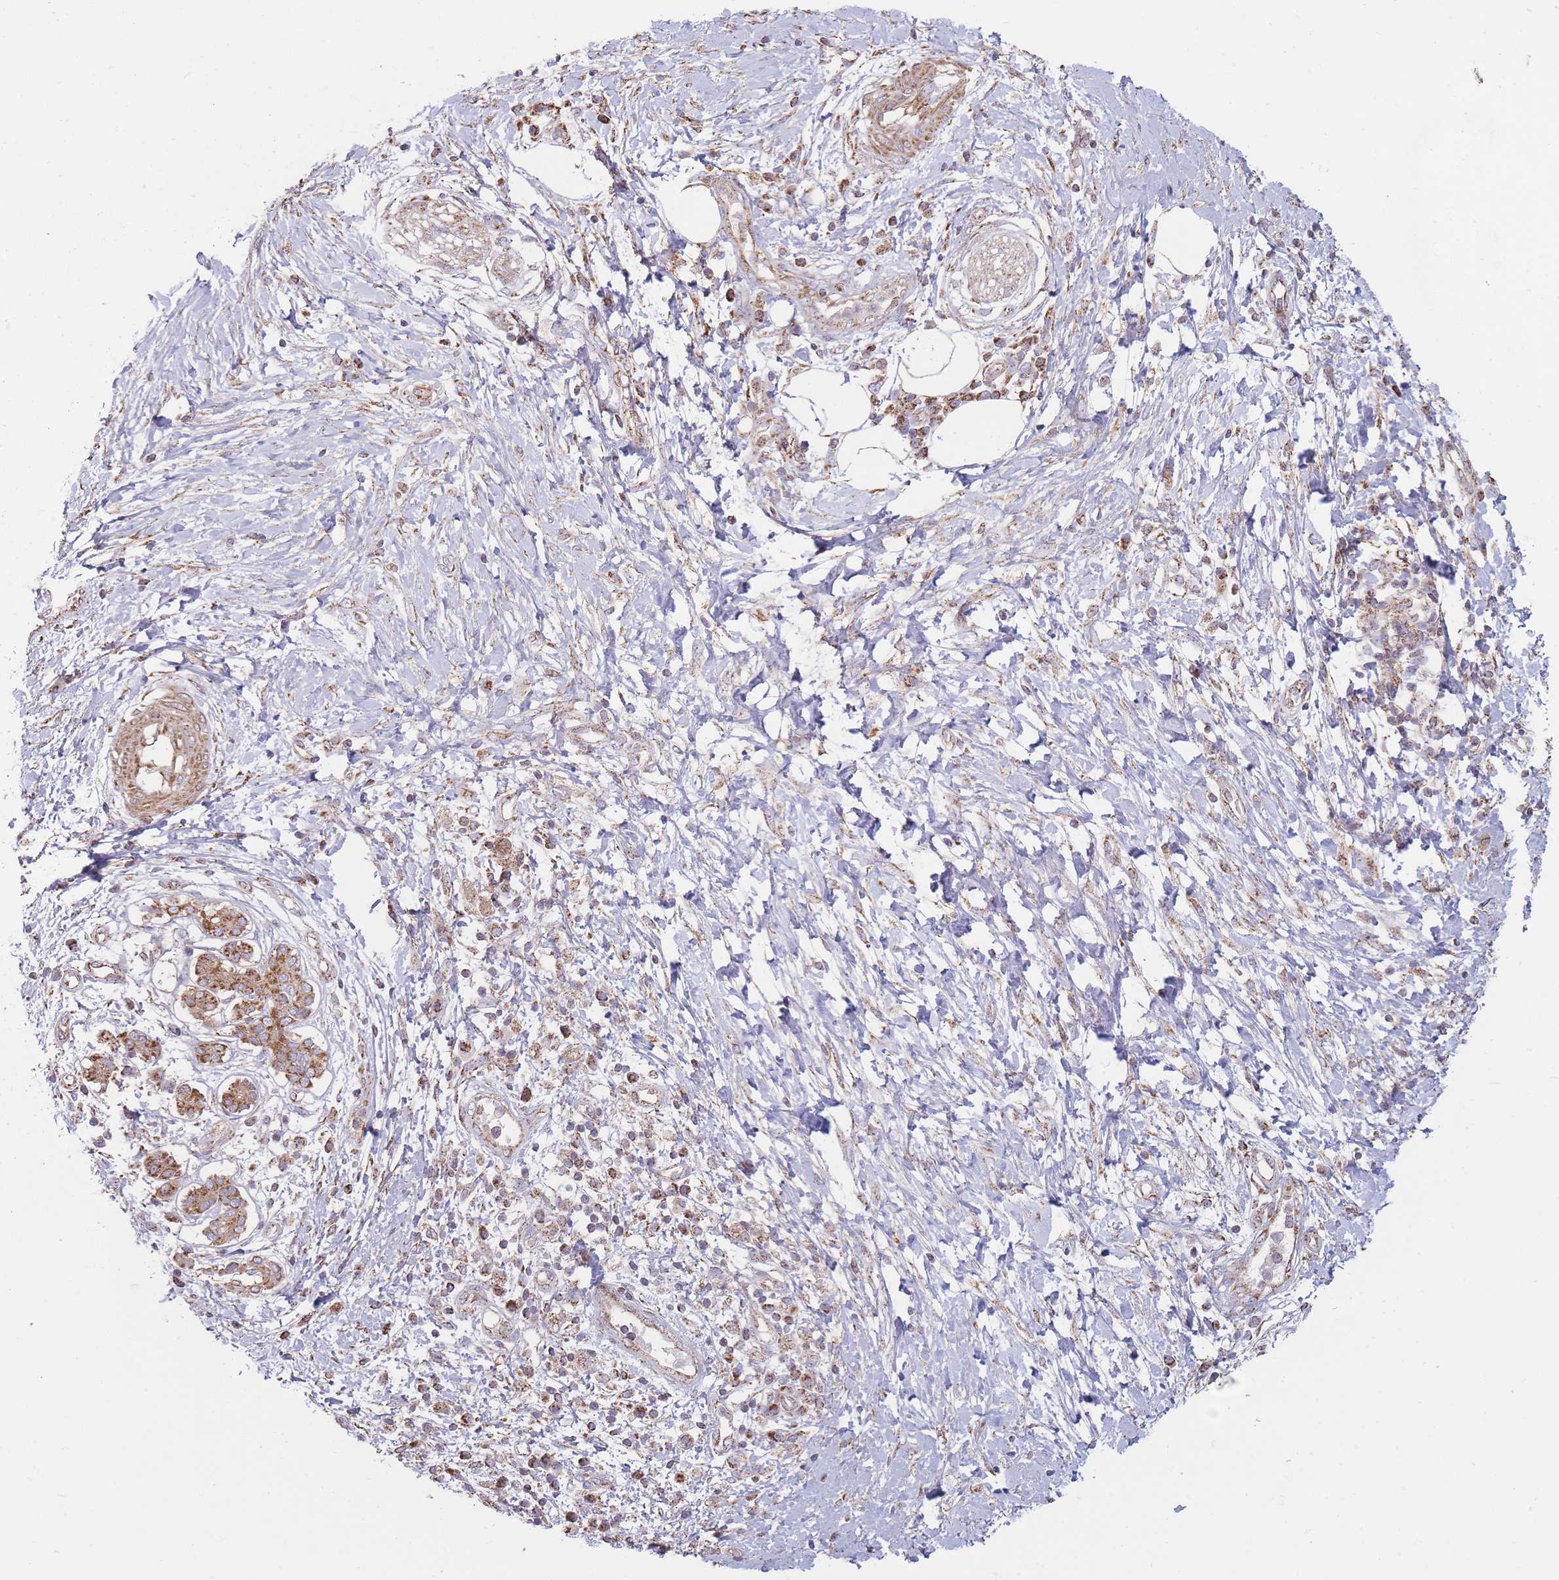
{"staining": {"intensity": "moderate", "quantity": ">75%", "location": "cytoplasmic/membranous"}, "tissue": "pancreatic cancer", "cell_type": "Tumor cells", "image_type": "cancer", "snomed": [{"axis": "morphology", "description": "Adenocarcinoma, NOS"}, {"axis": "topography", "description": "Pancreas"}], "caption": "A medium amount of moderate cytoplasmic/membranous staining is seen in approximately >75% of tumor cells in adenocarcinoma (pancreatic) tissue.", "gene": "KIF16B", "patient": {"sex": "male", "age": 68}}